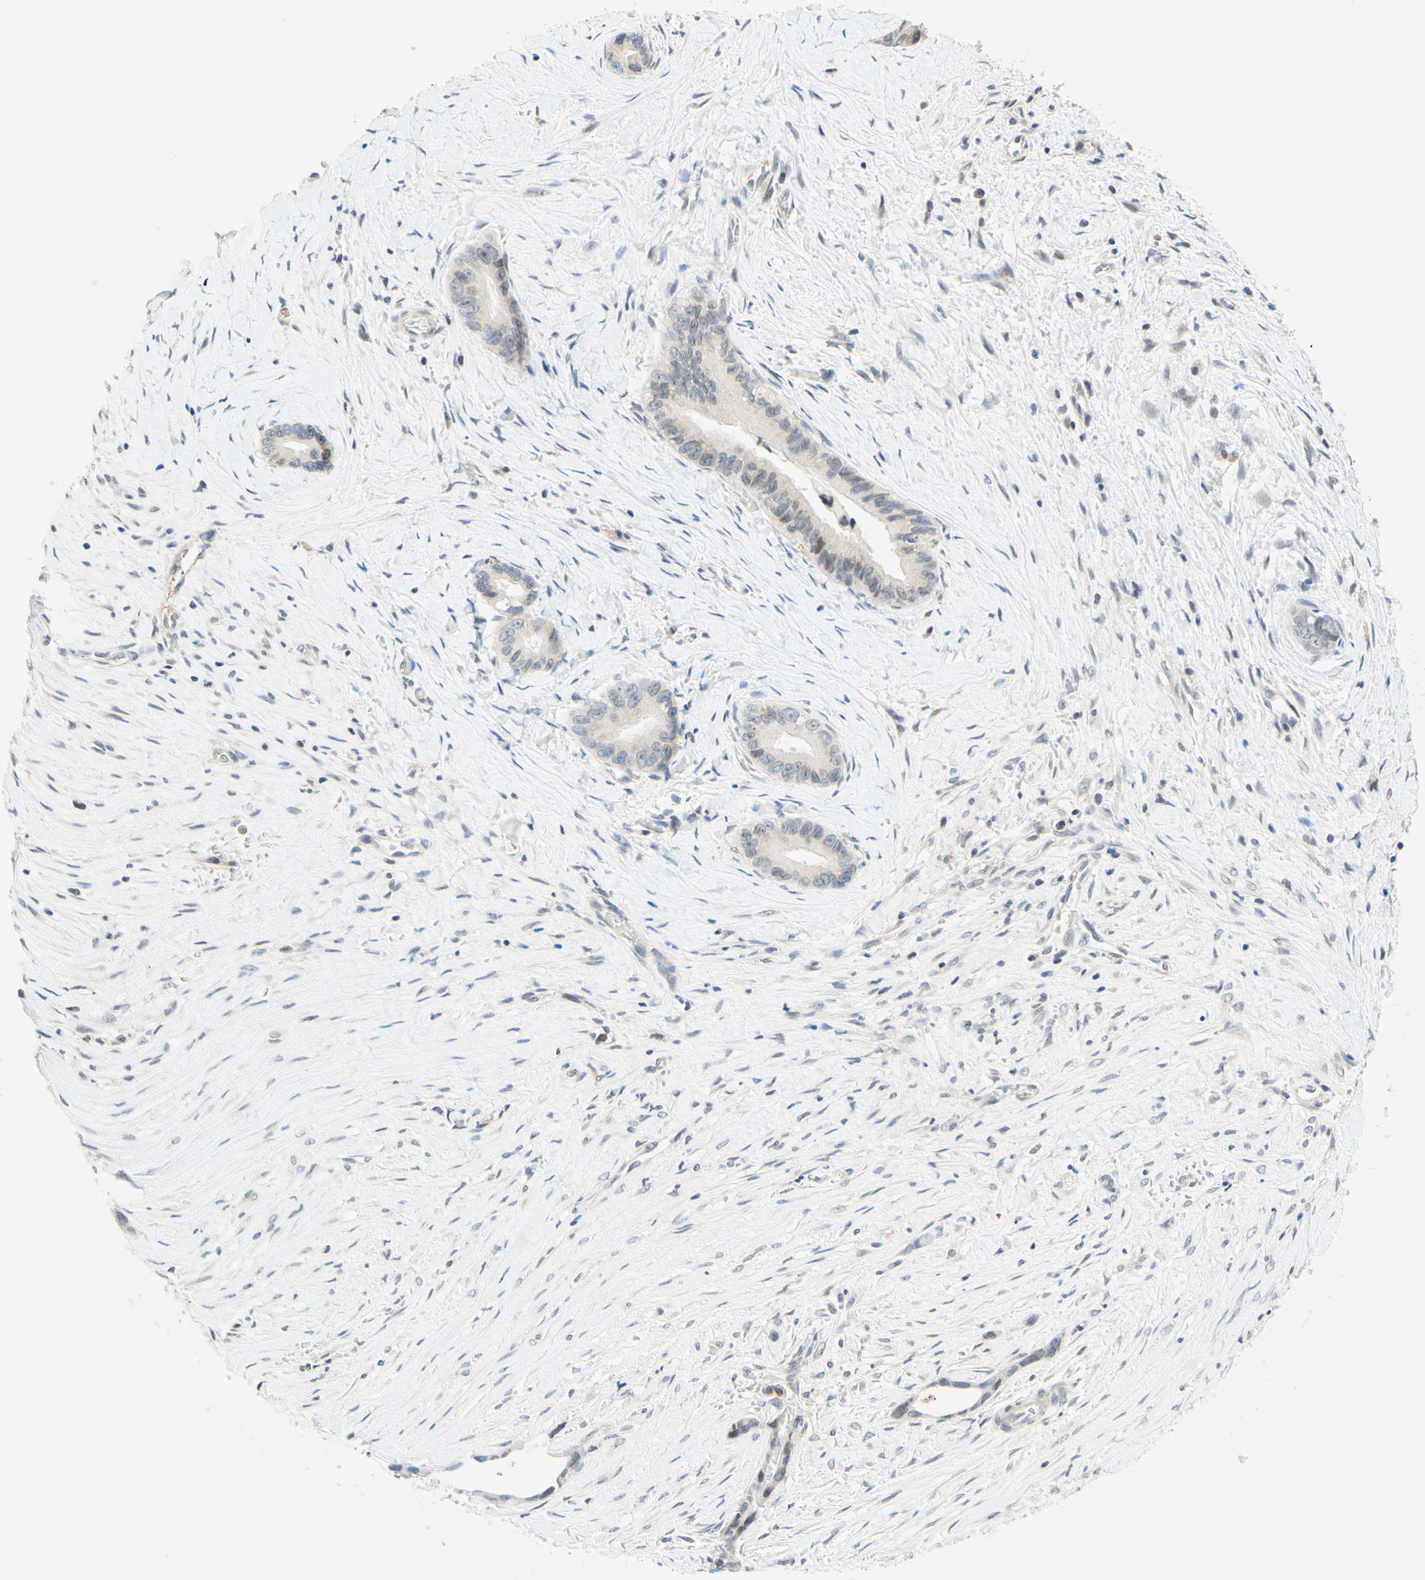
{"staining": {"intensity": "negative", "quantity": "none", "location": "none"}, "tissue": "liver cancer", "cell_type": "Tumor cells", "image_type": "cancer", "snomed": [{"axis": "morphology", "description": "Cholangiocarcinoma"}, {"axis": "topography", "description": "Liver"}], "caption": "Human liver cancer (cholangiocarcinoma) stained for a protein using immunohistochemistry demonstrates no expression in tumor cells.", "gene": "C2CD2L", "patient": {"sex": "female", "age": 55}}